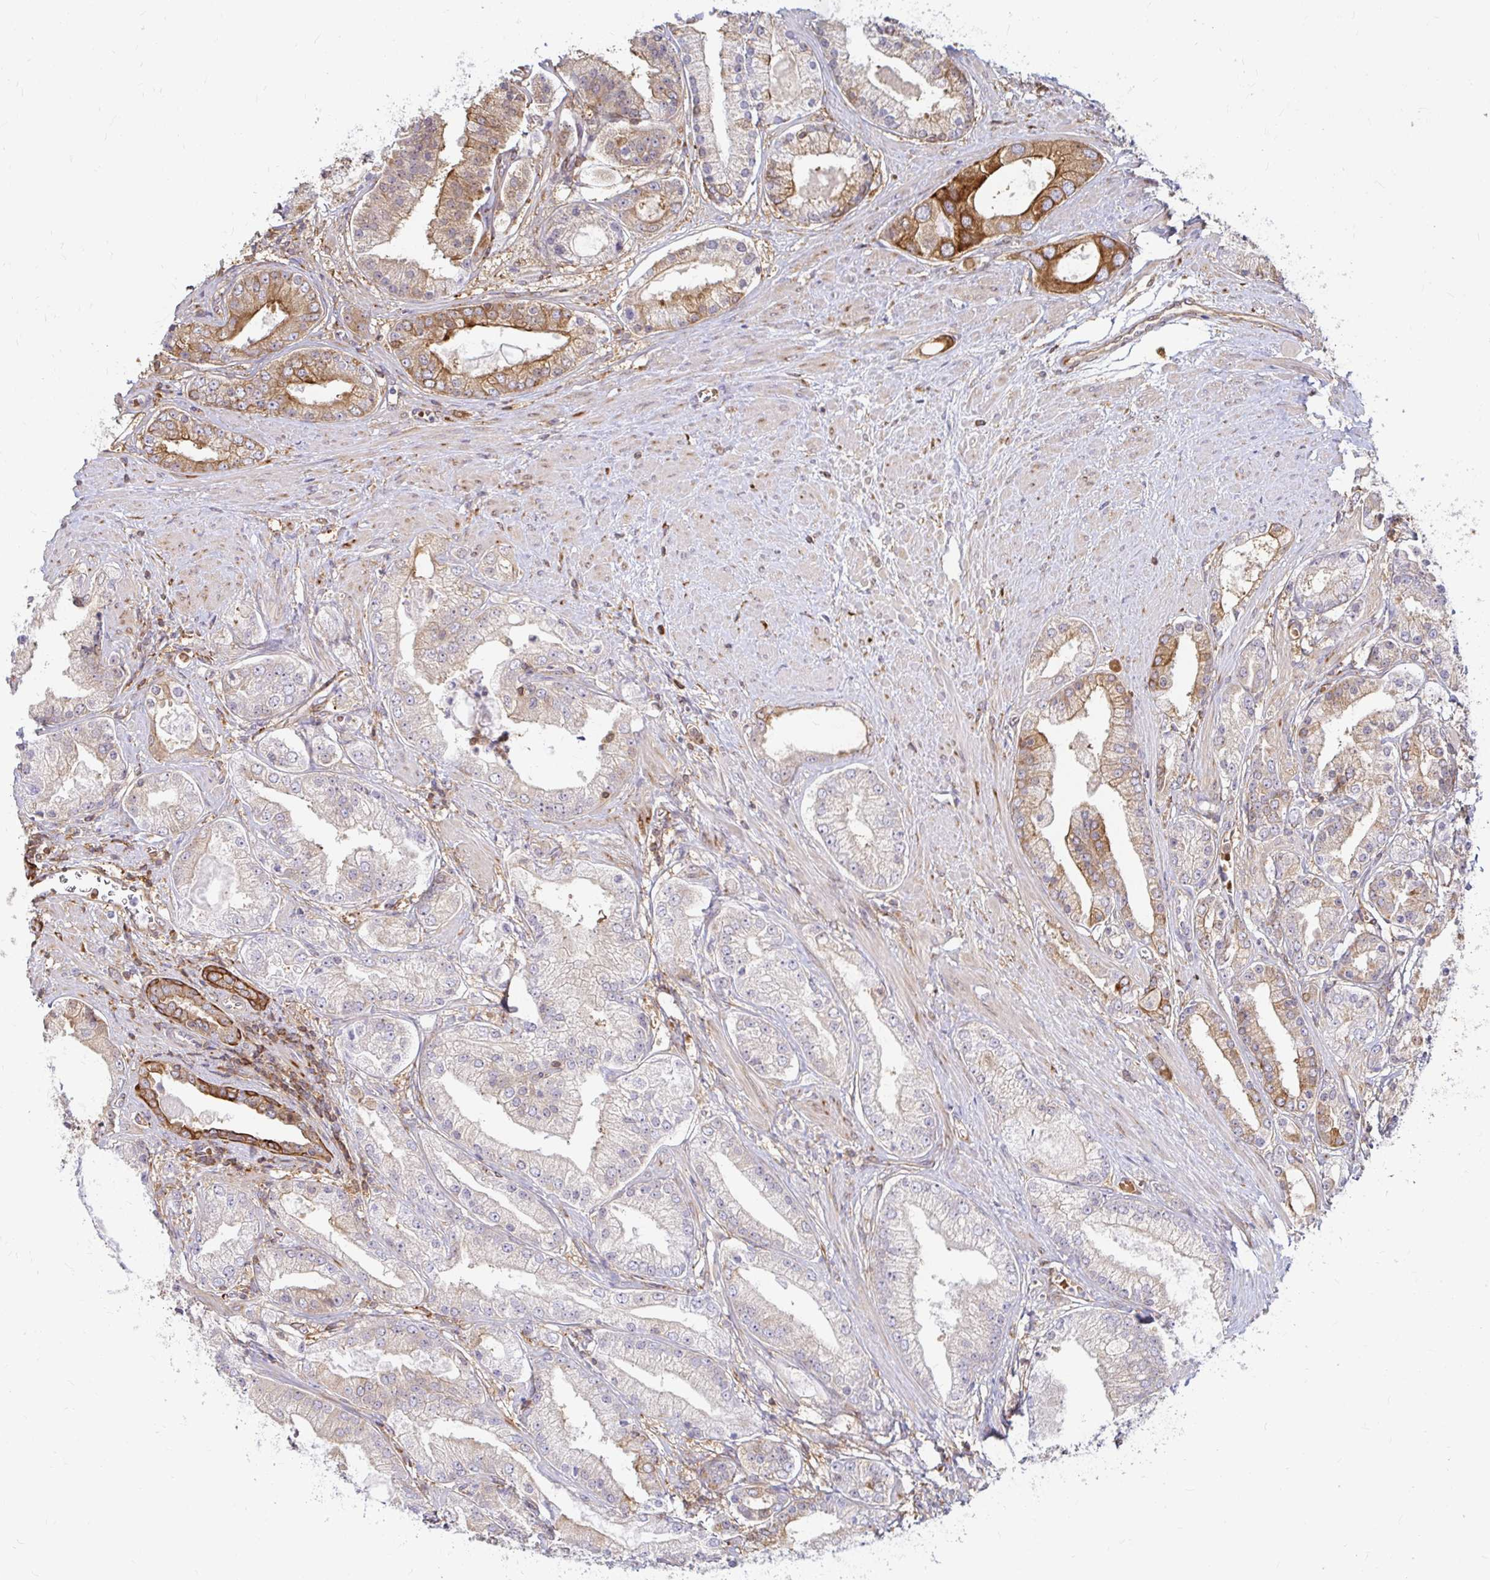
{"staining": {"intensity": "moderate", "quantity": "25%-75%", "location": "cytoplasmic/membranous"}, "tissue": "prostate cancer", "cell_type": "Tumor cells", "image_type": "cancer", "snomed": [{"axis": "morphology", "description": "Adenocarcinoma, High grade"}, {"axis": "topography", "description": "Prostate"}], "caption": "Protein expression by immunohistochemistry (IHC) shows moderate cytoplasmic/membranous staining in about 25%-75% of tumor cells in prostate cancer.", "gene": "CAST", "patient": {"sex": "male", "age": 67}}